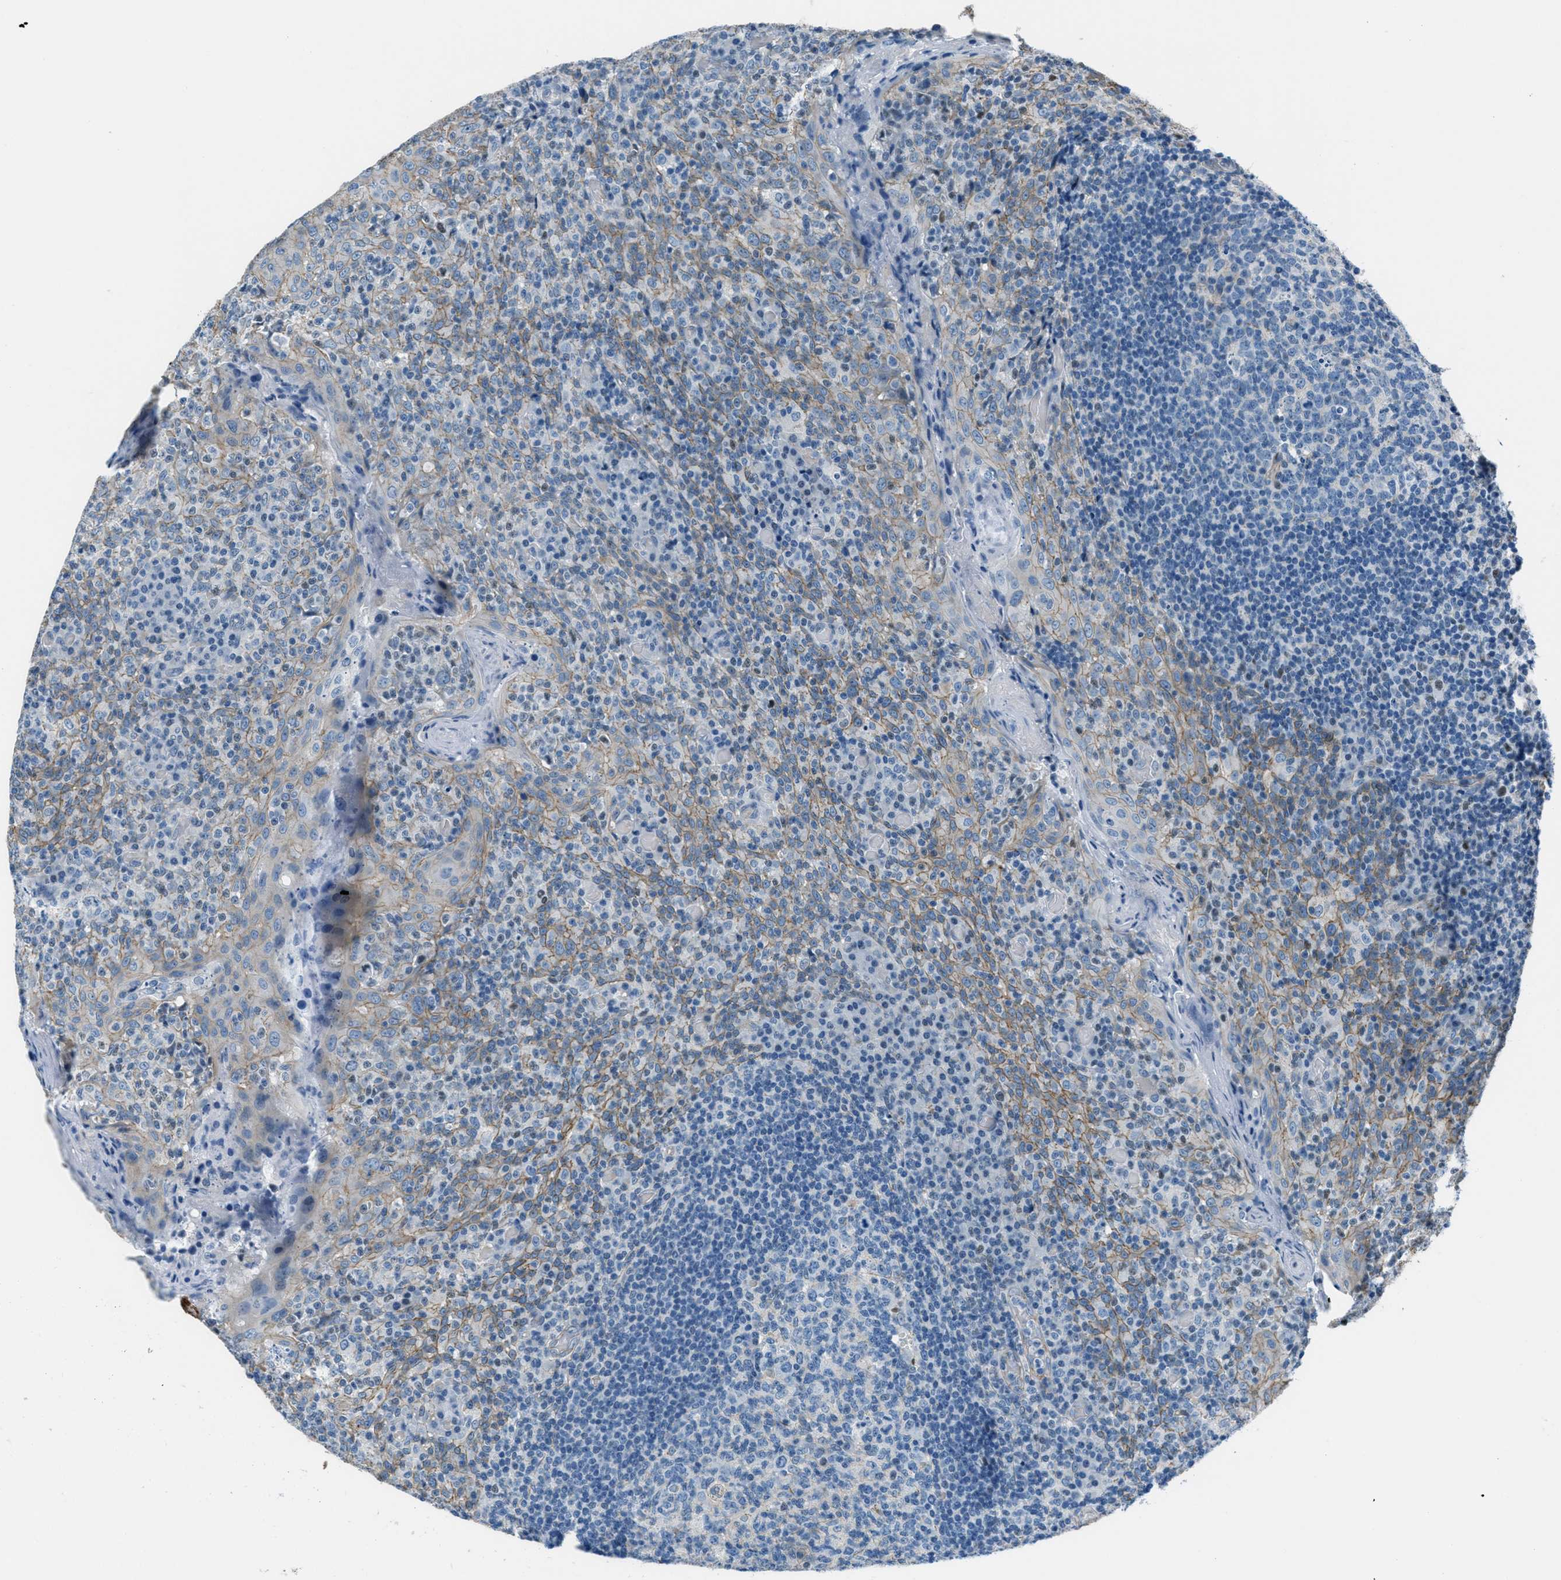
{"staining": {"intensity": "negative", "quantity": "none", "location": "none"}, "tissue": "tonsil", "cell_type": "Germinal center cells", "image_type": "normal", "snomed": [{"axis": "morphology", "description": "Normal tissue, NOS"}, {"axis": "topography", "description": "Tonsil"}], "caption": "Immunohistochemical staining of benign human tonsil shows no significant expression in germinal center cells.", "gene": "FBN1", "patient": {"sex": "female", "age": 19}}